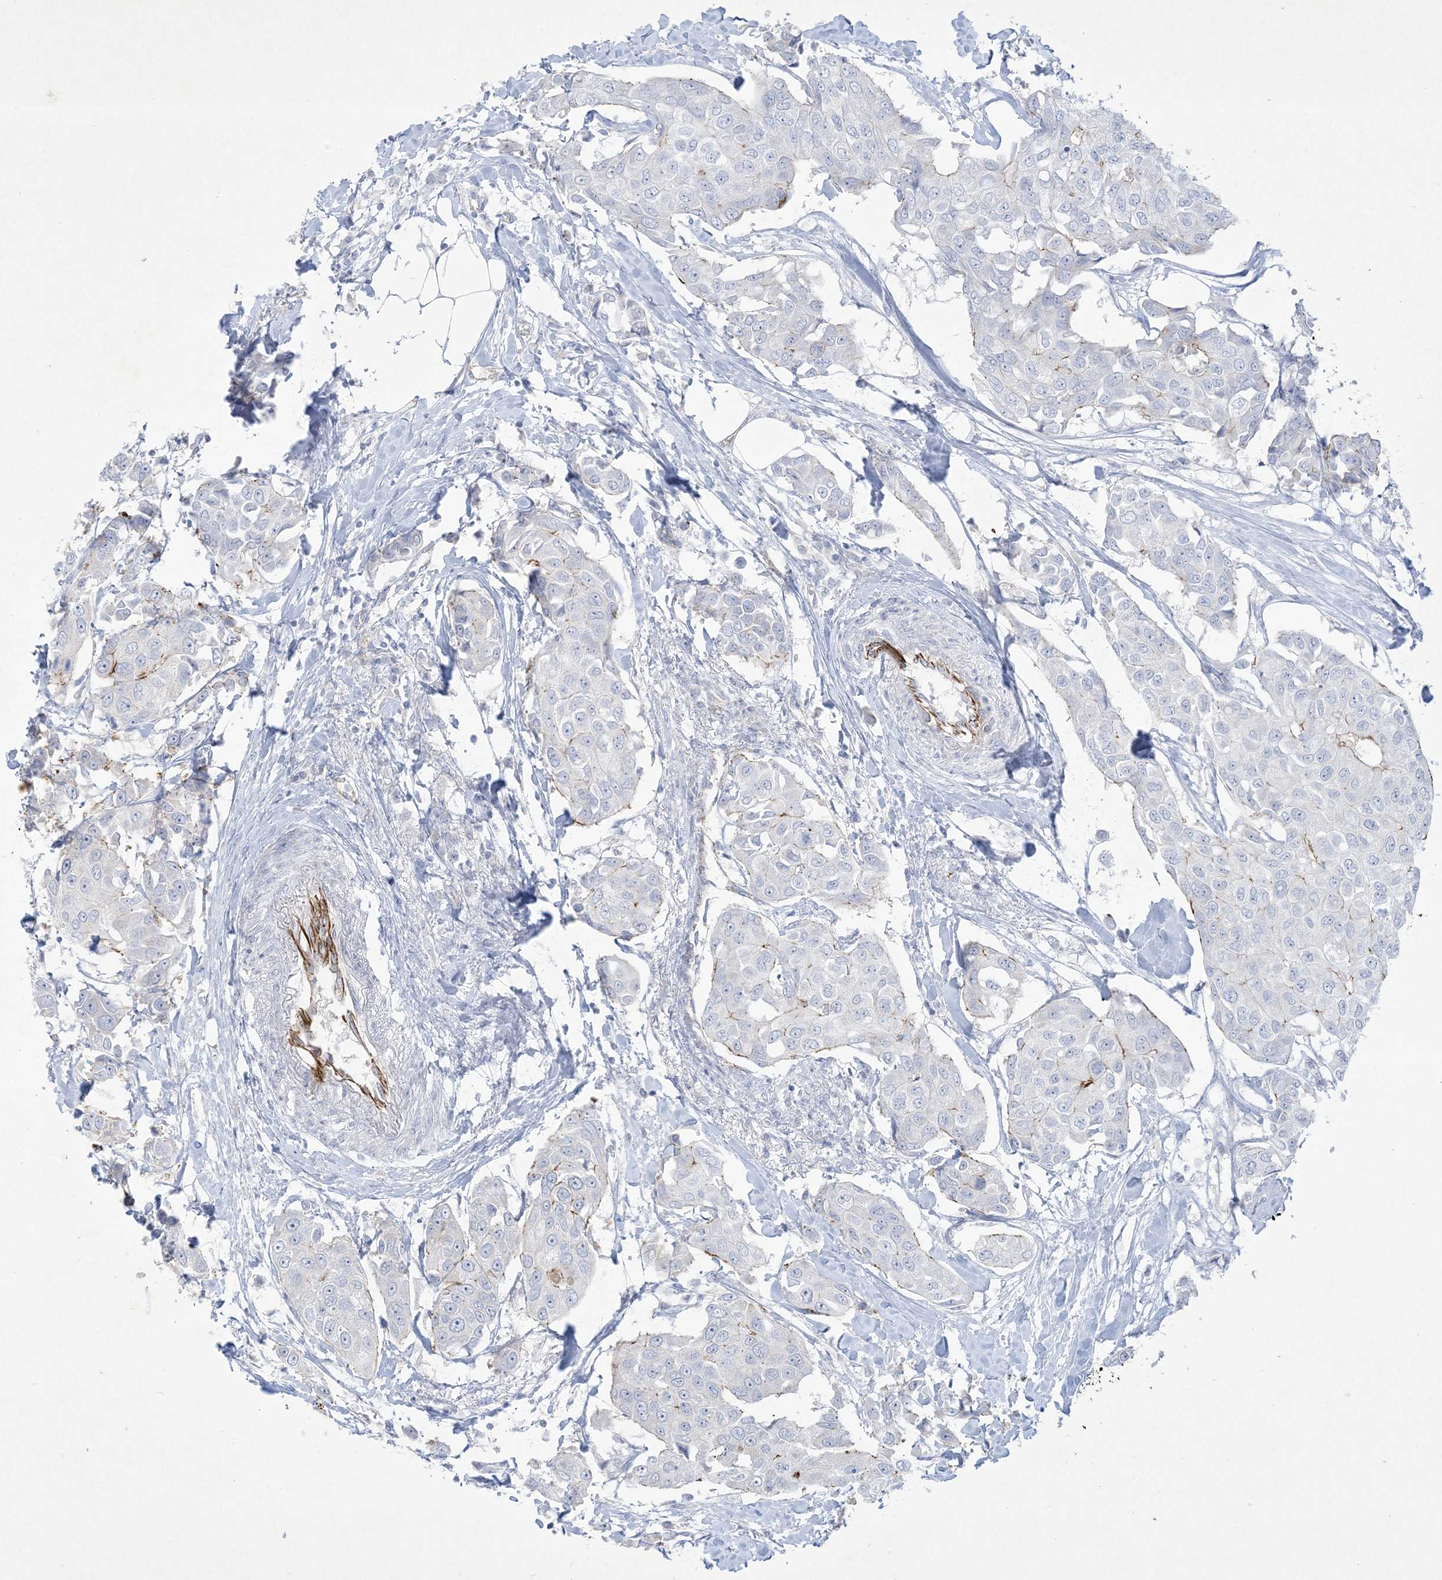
{"staining": {"intensity": "negative", "quantity": "none", "location": "none"}, "tissue": "breast cancer", "cell_type": "Tumor cells", "image_type": "cancer", "snomed": [{"axis": "morphology", "description": "Duct carcinoma"}, {"axis": "topography", "description": "Breast"}], "caption": "This is a photomicrograph of immunohistochemistry staining of breast infiltrating ductal carcinoma, which shows no staining in tumor cells.", "gene": "B3GNT7", "patient": {"sex": "female", "age": 80}}